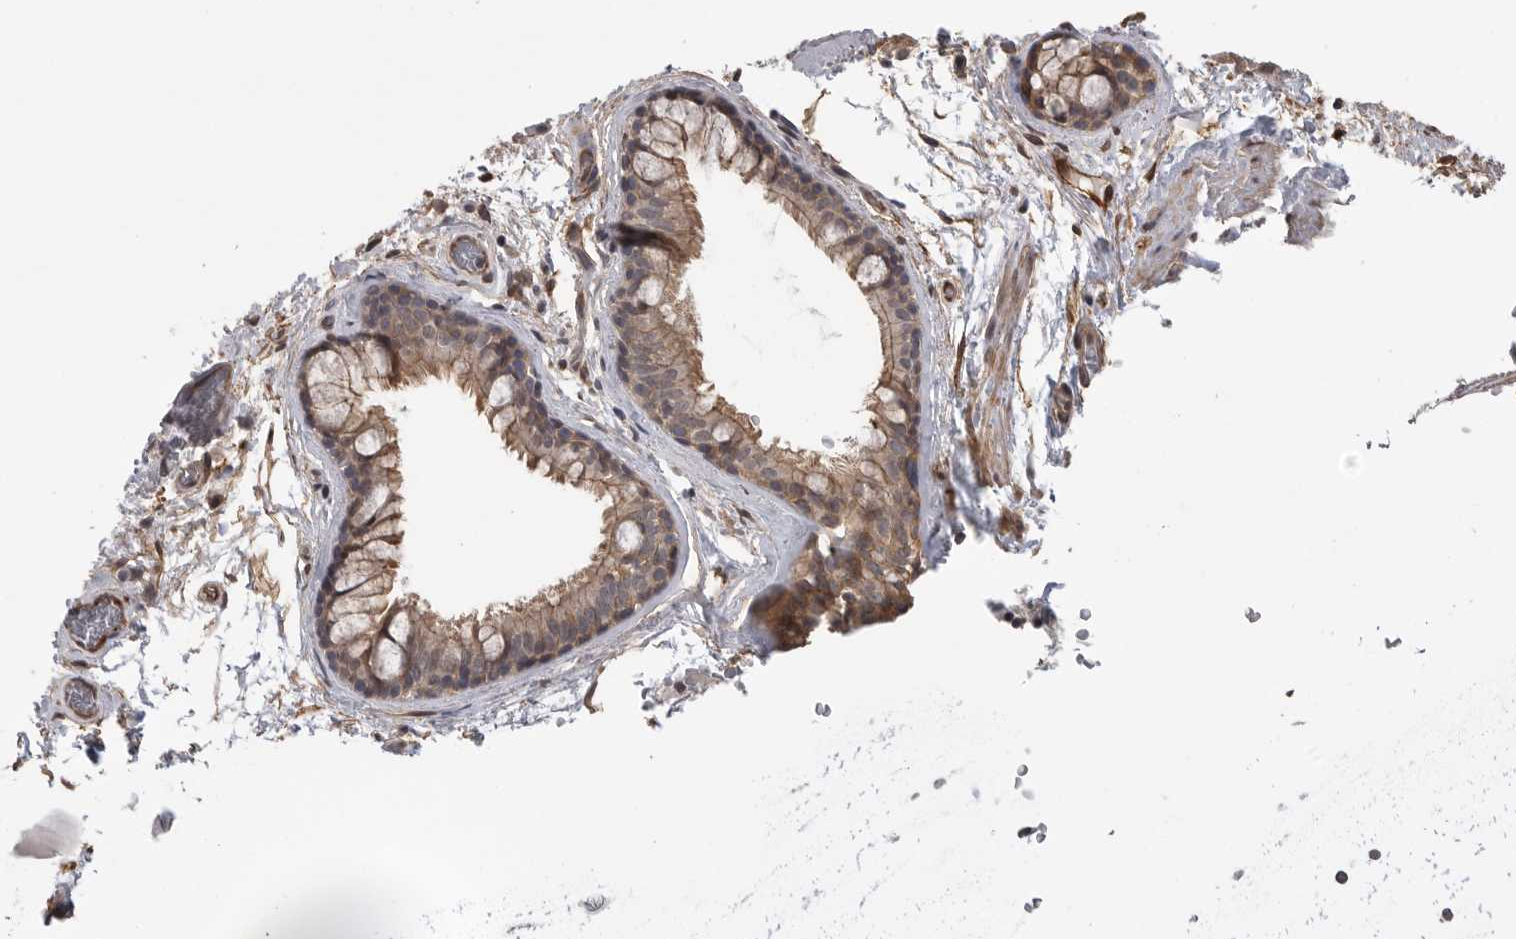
{"staining": {"intensity": "moderate", "quantity": ">75%", "location": "cytoplasmic/membranous"}, "tissue": "bronchus", "cell_type": "Respiratory epithelial cells", "image_type": "normal", "snomed": [{"axis": "morphology", "description": "Normal tissue, NOS"}, {"axis": "topography", "description": "Cartilage tissue"}], "caption": "A brown stain labels moderate cytoplasmic/membranous staining of a protein in respiratory epithelial cells of unremarkable bronchus. The staining was performed using DAB (3,3'-diaminobenzidine) to visualize the protein expression in brown, while the nuclei were stained in blue with hematoxylin (Magnification: 20x).", "gene": "NECTIN1", "patient": {"sex": "female", "age": 63}}